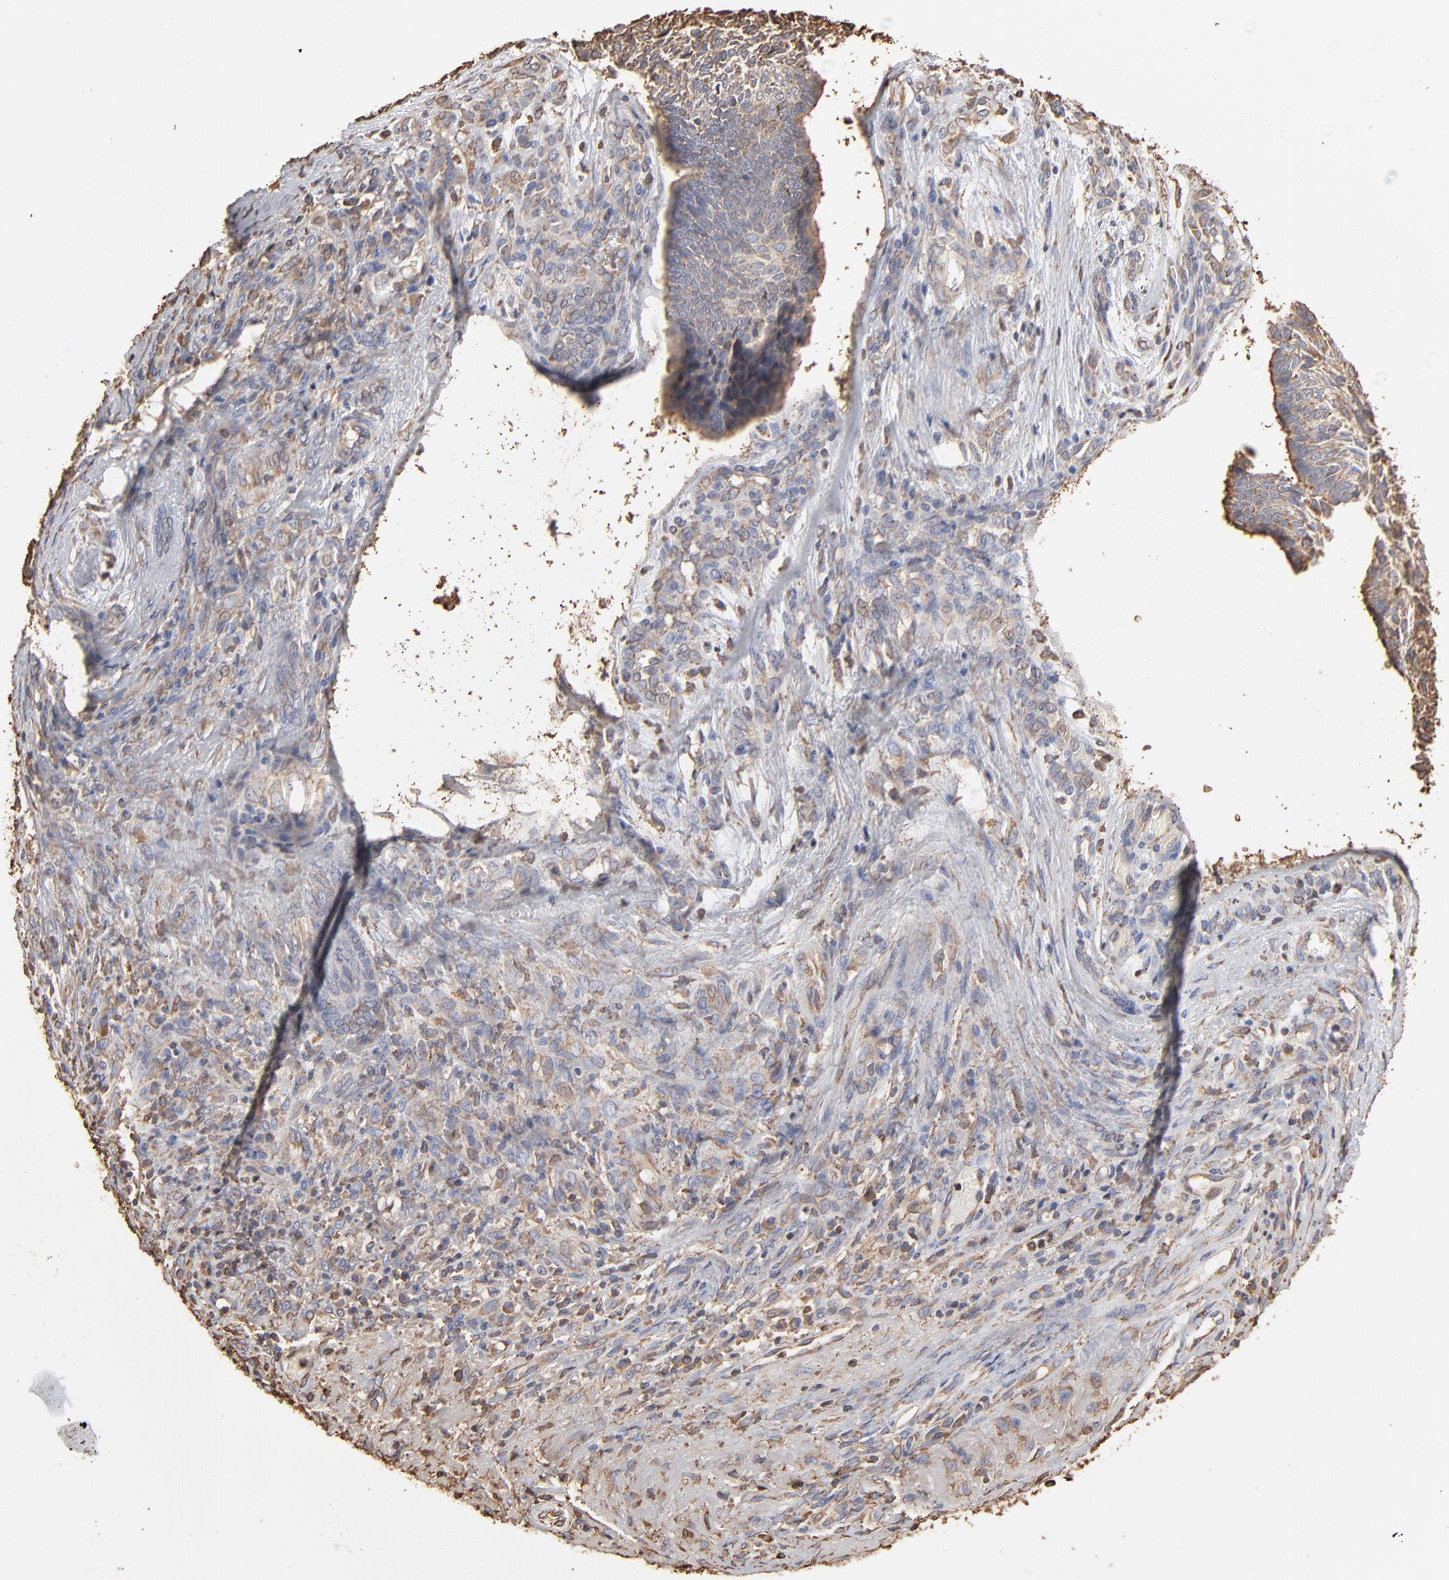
{"staining": {"intensity": "moderate", "quantity": ">75%", "location": "cytoplasmic/membranous"}, "tissue": "skin cancer", "cell_type": "Tumor cells", "image_type": "cancer", "snomed": [{"axis": "morphology", "description": "Basal cell carcinoma"}, {"axis": "topography", "description": "Skin"}], "caption": "The immunohistochemical stain highlights moderate cytoplasmic/membranous staining in tumor cells of basal cell carcinoma (skin) tissue. (brown staining indicates protein expression, while blue staining denotes nuclei).", "gene": "PDIA3", "patient": {"sex": "male", "age": 72}}